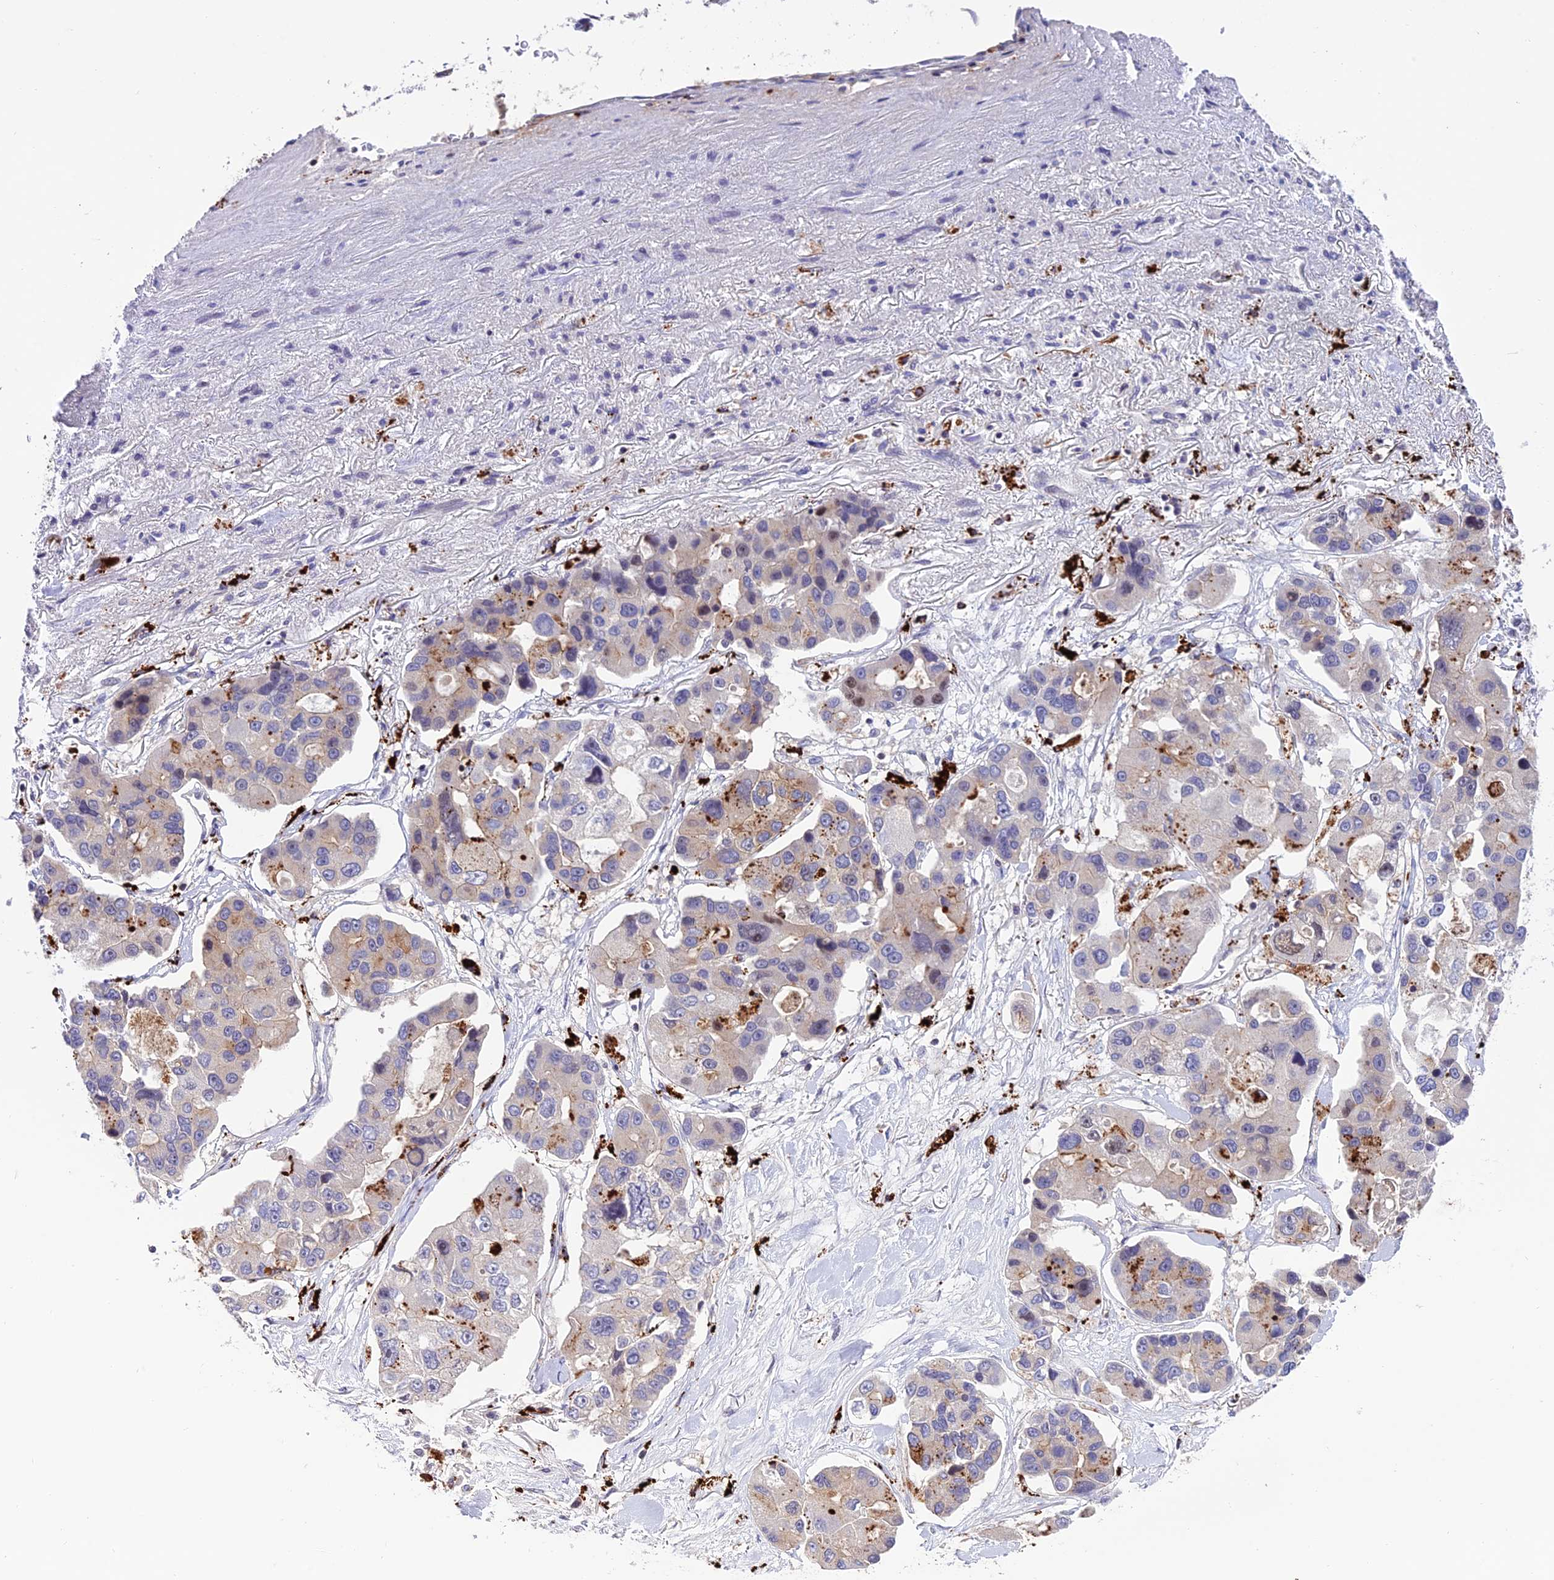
{"staining": {"intensity": "negative", "quantity": "none", "location": "none"}, "tissue": "lung cancer", "cell_type": "Tumor cells", "image_type": "cancer", "snomed": [{"axis": "morphology", "description": "Adenocarcinoma, NOS"}, {"axis": "topography", "description": "Lung"}], "caption": "Image shows no significant protein positivity in tumor cells of lung cancer (adenocarcinoma).", "gene": "ARHGEF18", "patient": {"sex": "female", "age": 54}}